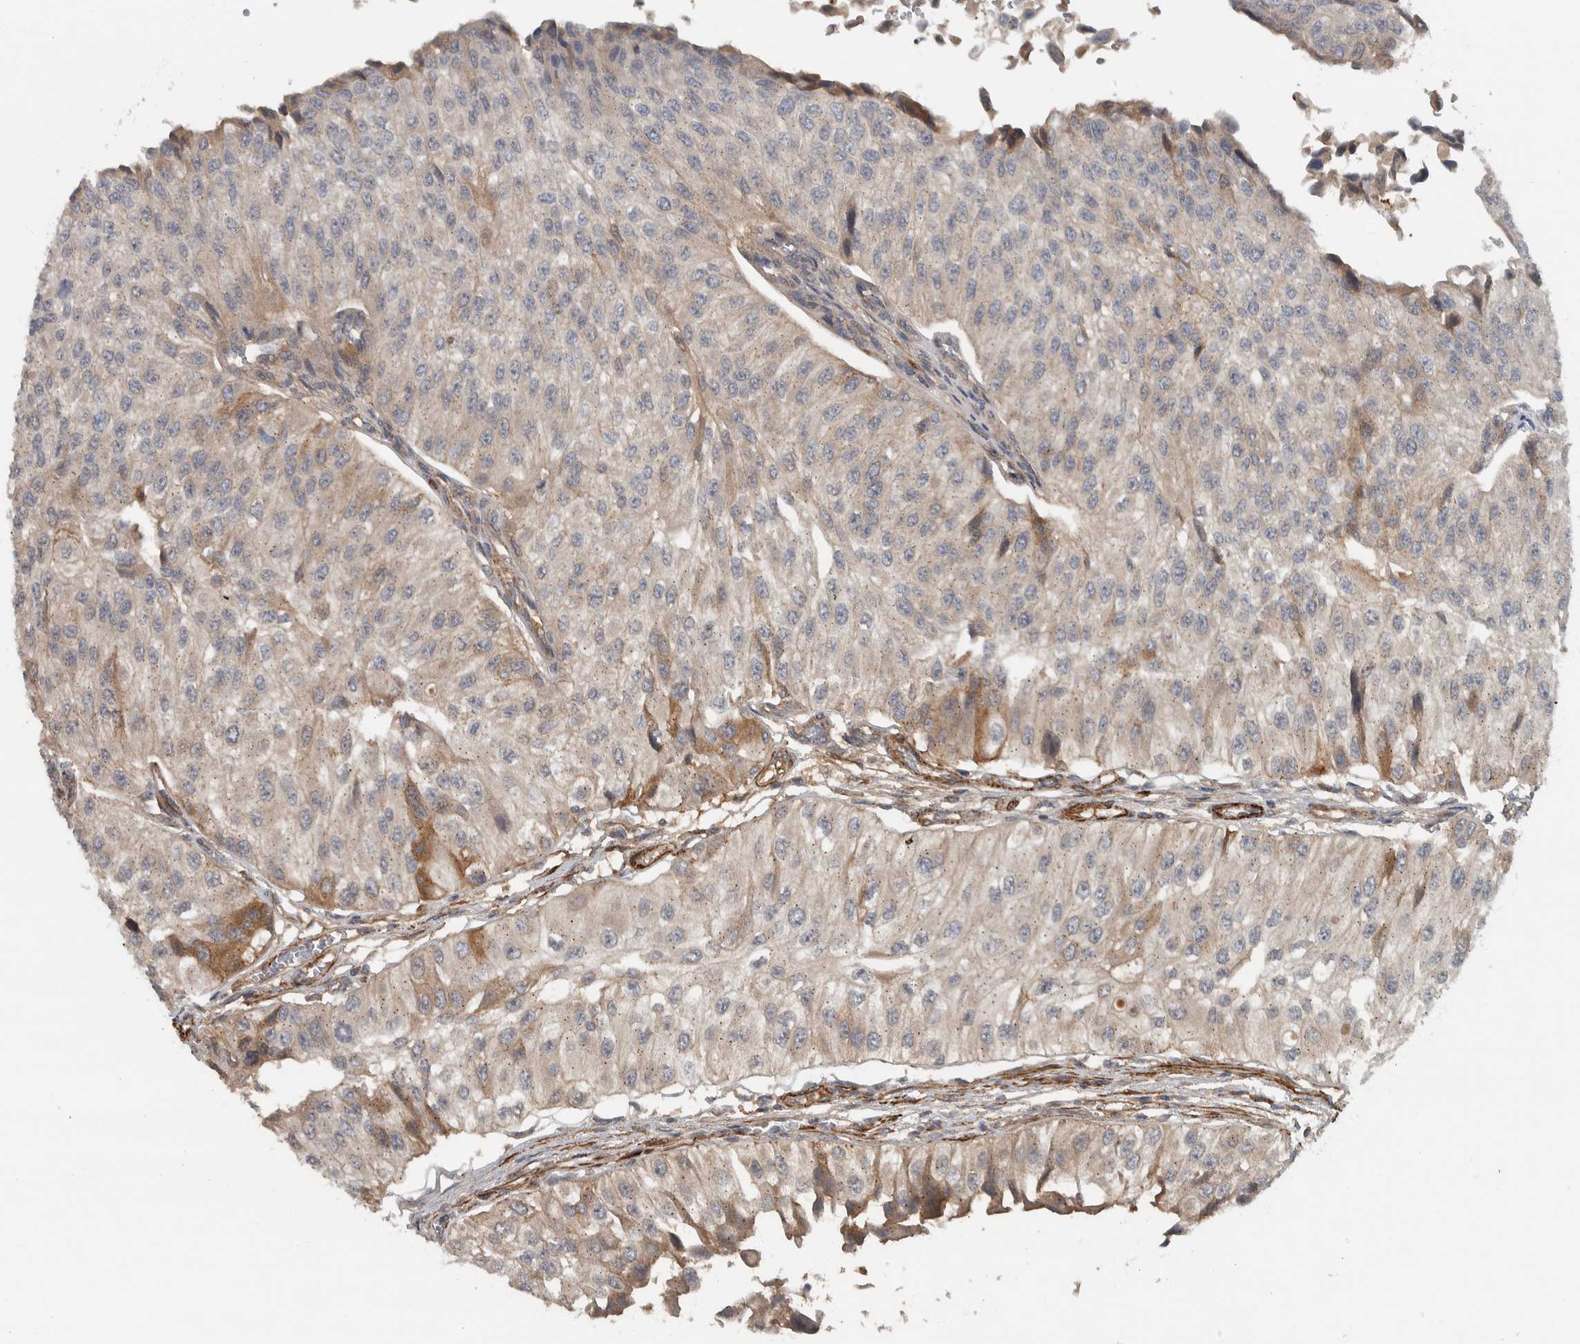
{"staining": {"intensity": "negative", "quantity": "none", "location": "none"}, "tissue": "urothelial cancer", "cell_type": "Tumor cells", "image_type": "cancer", "snomed": [{"axis": "morphology", "description": "Urothelial carcinoma, High grade"}, {"axis": "topography", "description": "Kidney"}, {"axis": "topography", "description": "Urinary bladder"}], "caption": "Immunohistochemical staining of human urothelial cancer shows no significant staining in tumor cells.", "gene": "LBHD1", "patient": {"sex": "male", "age": 77}}